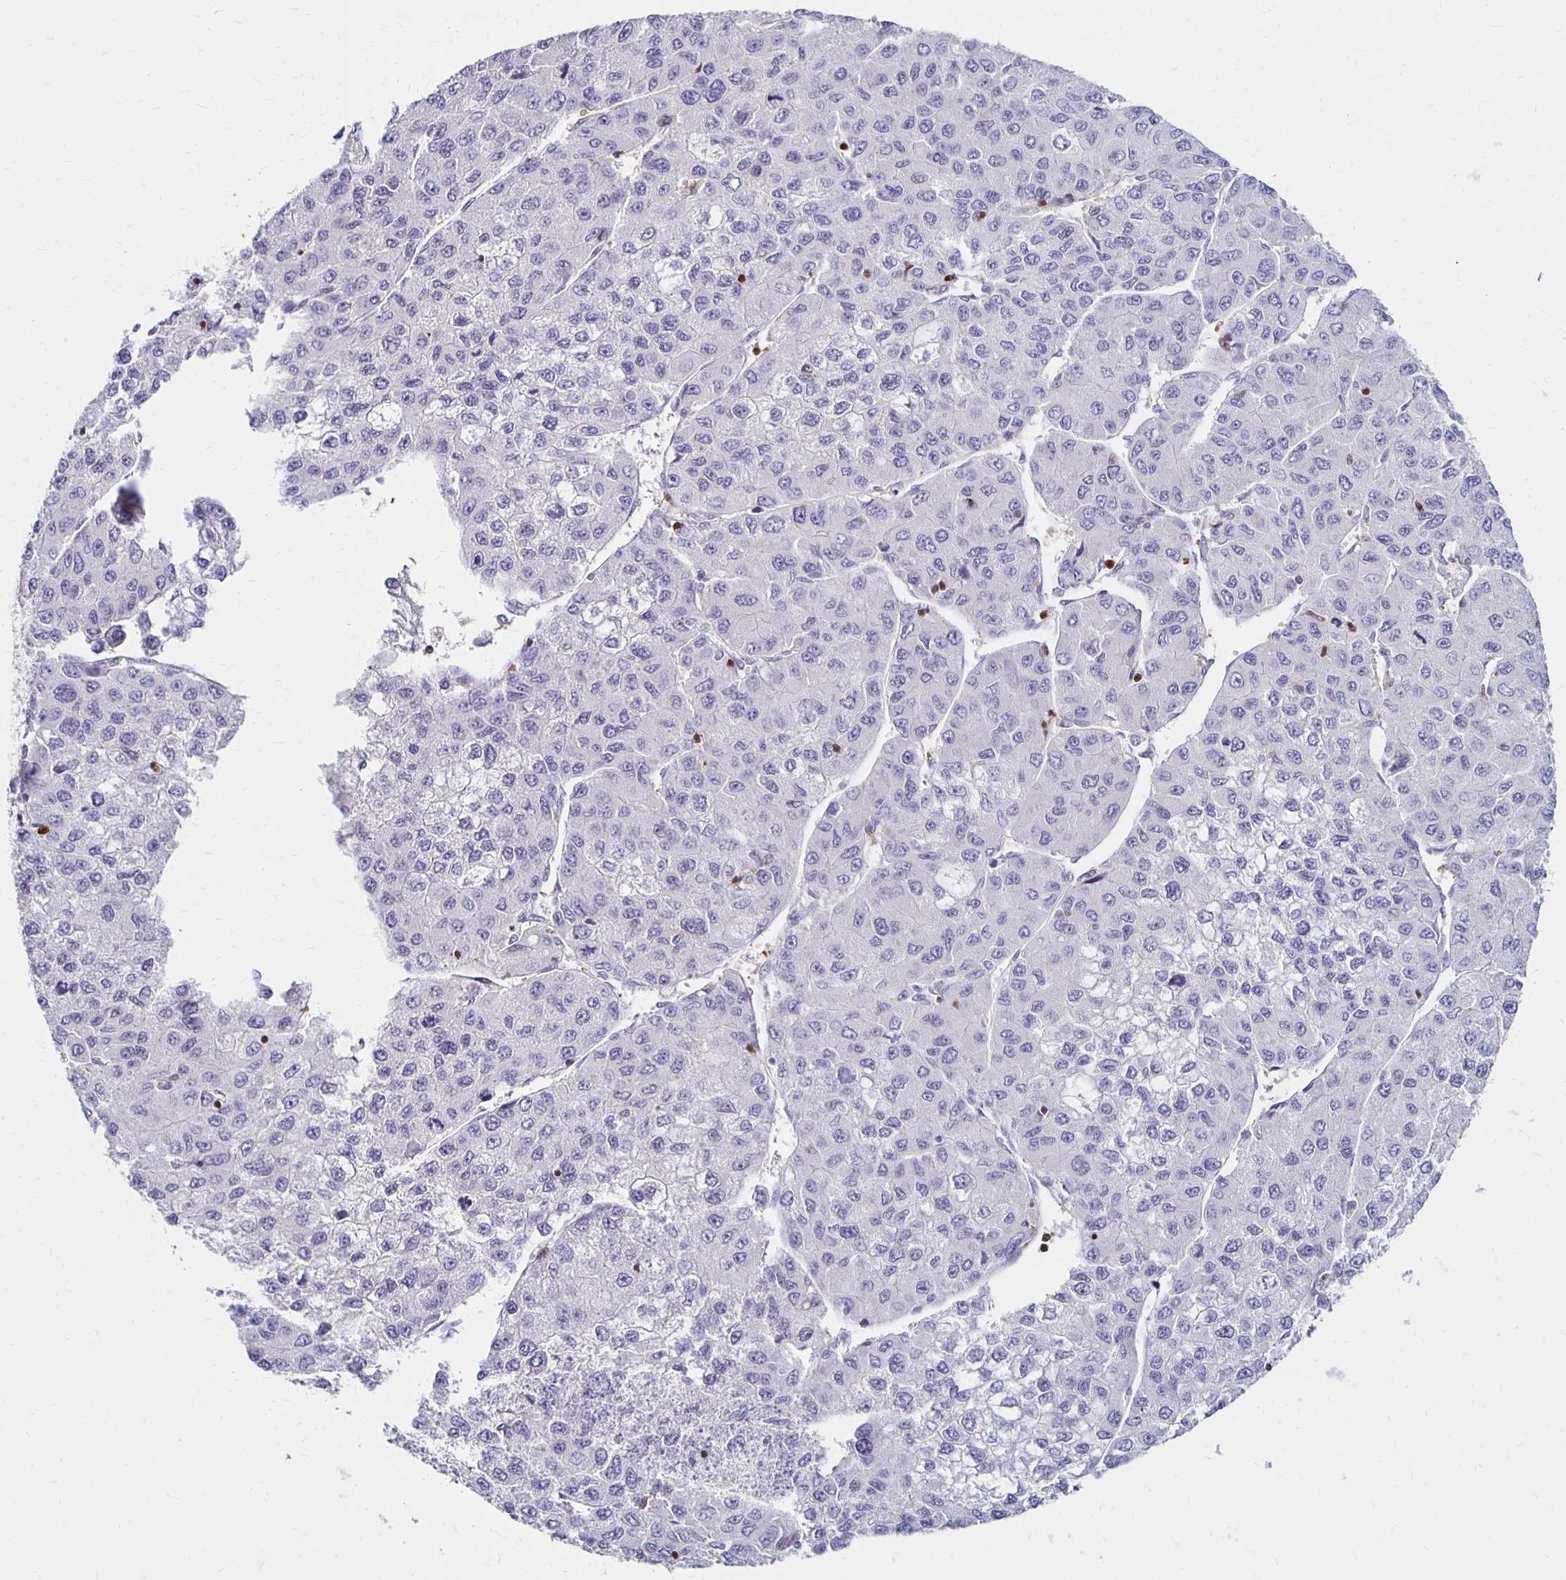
{"staining": {"intensity": "negative", "quantity": "none", "location": "none"}, "tissue": "liver cancer", "cell_type": "Tumor cells", "image_type": "cancer", "snomed": [{"axis": "morphology", "description": "Carcinoma, Hepatocellular, NOS"}, {"axis": "topography", "description": "Liver"}], "caption": "Immunohistochemical staining of liver cancer reveals no significant expression in tumor cells. (DAB IHC with hematoxylin counter stain).", "gene": "CCL21", "patient": {"sex": "female", "age": 66}}